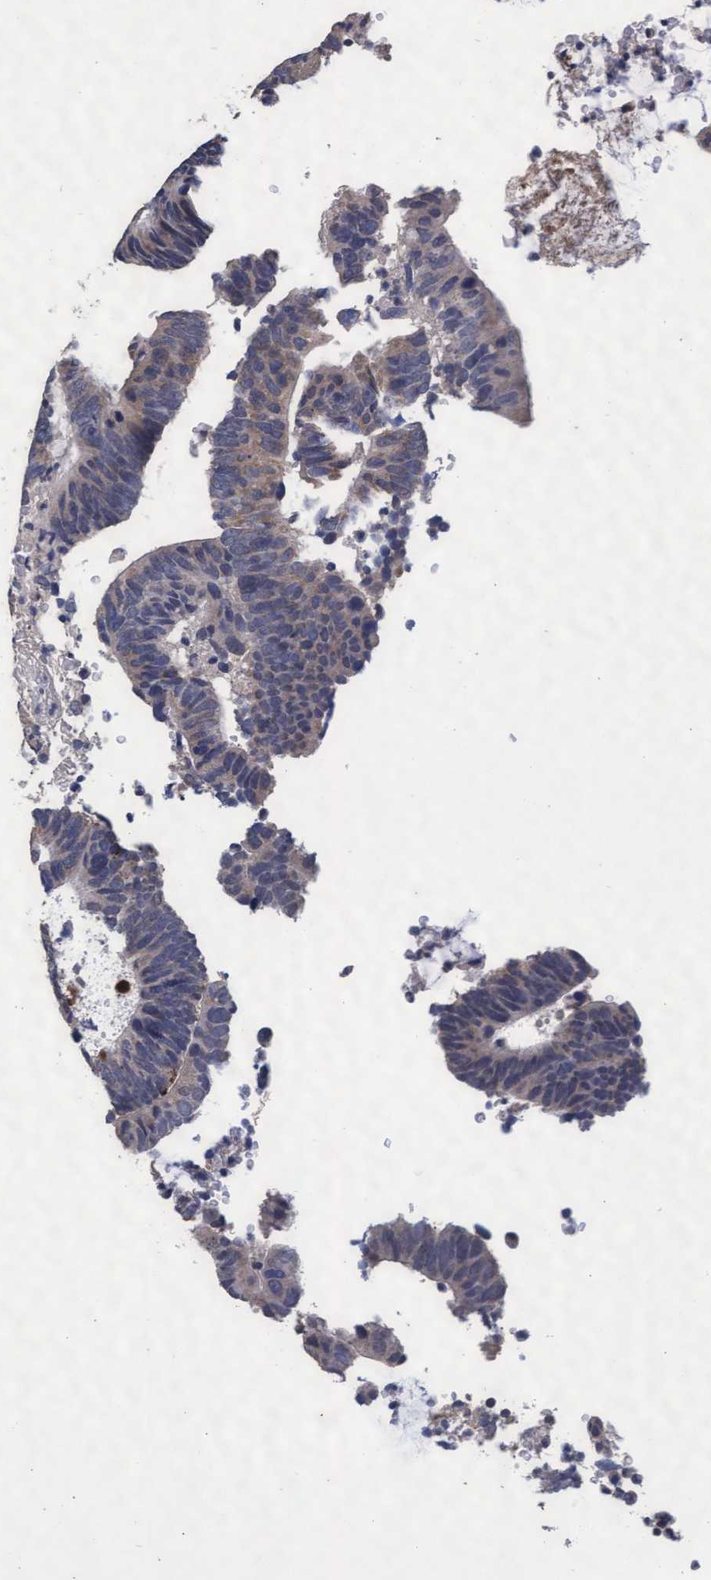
{"staining": {"intensity": "weak", "quantity": "<25%", "location": "cytoplasmic/membranous"}, "tissue": "colorectal cancer", "cell_type": "Tumor cells", "image_type": "cancer", "snomed": [{"axis": "morphology", "description": "Adenocarcinoma, NOS"}, {"axis": "topography", "description": "Colon"}], "caption": "Immunohistochemistry of colorectal cancer (adenocarcinoma) demonstrates no positivity in tumor cells.", "gene": "CPQ", "patient": {"sex": "male", "age": 56}}